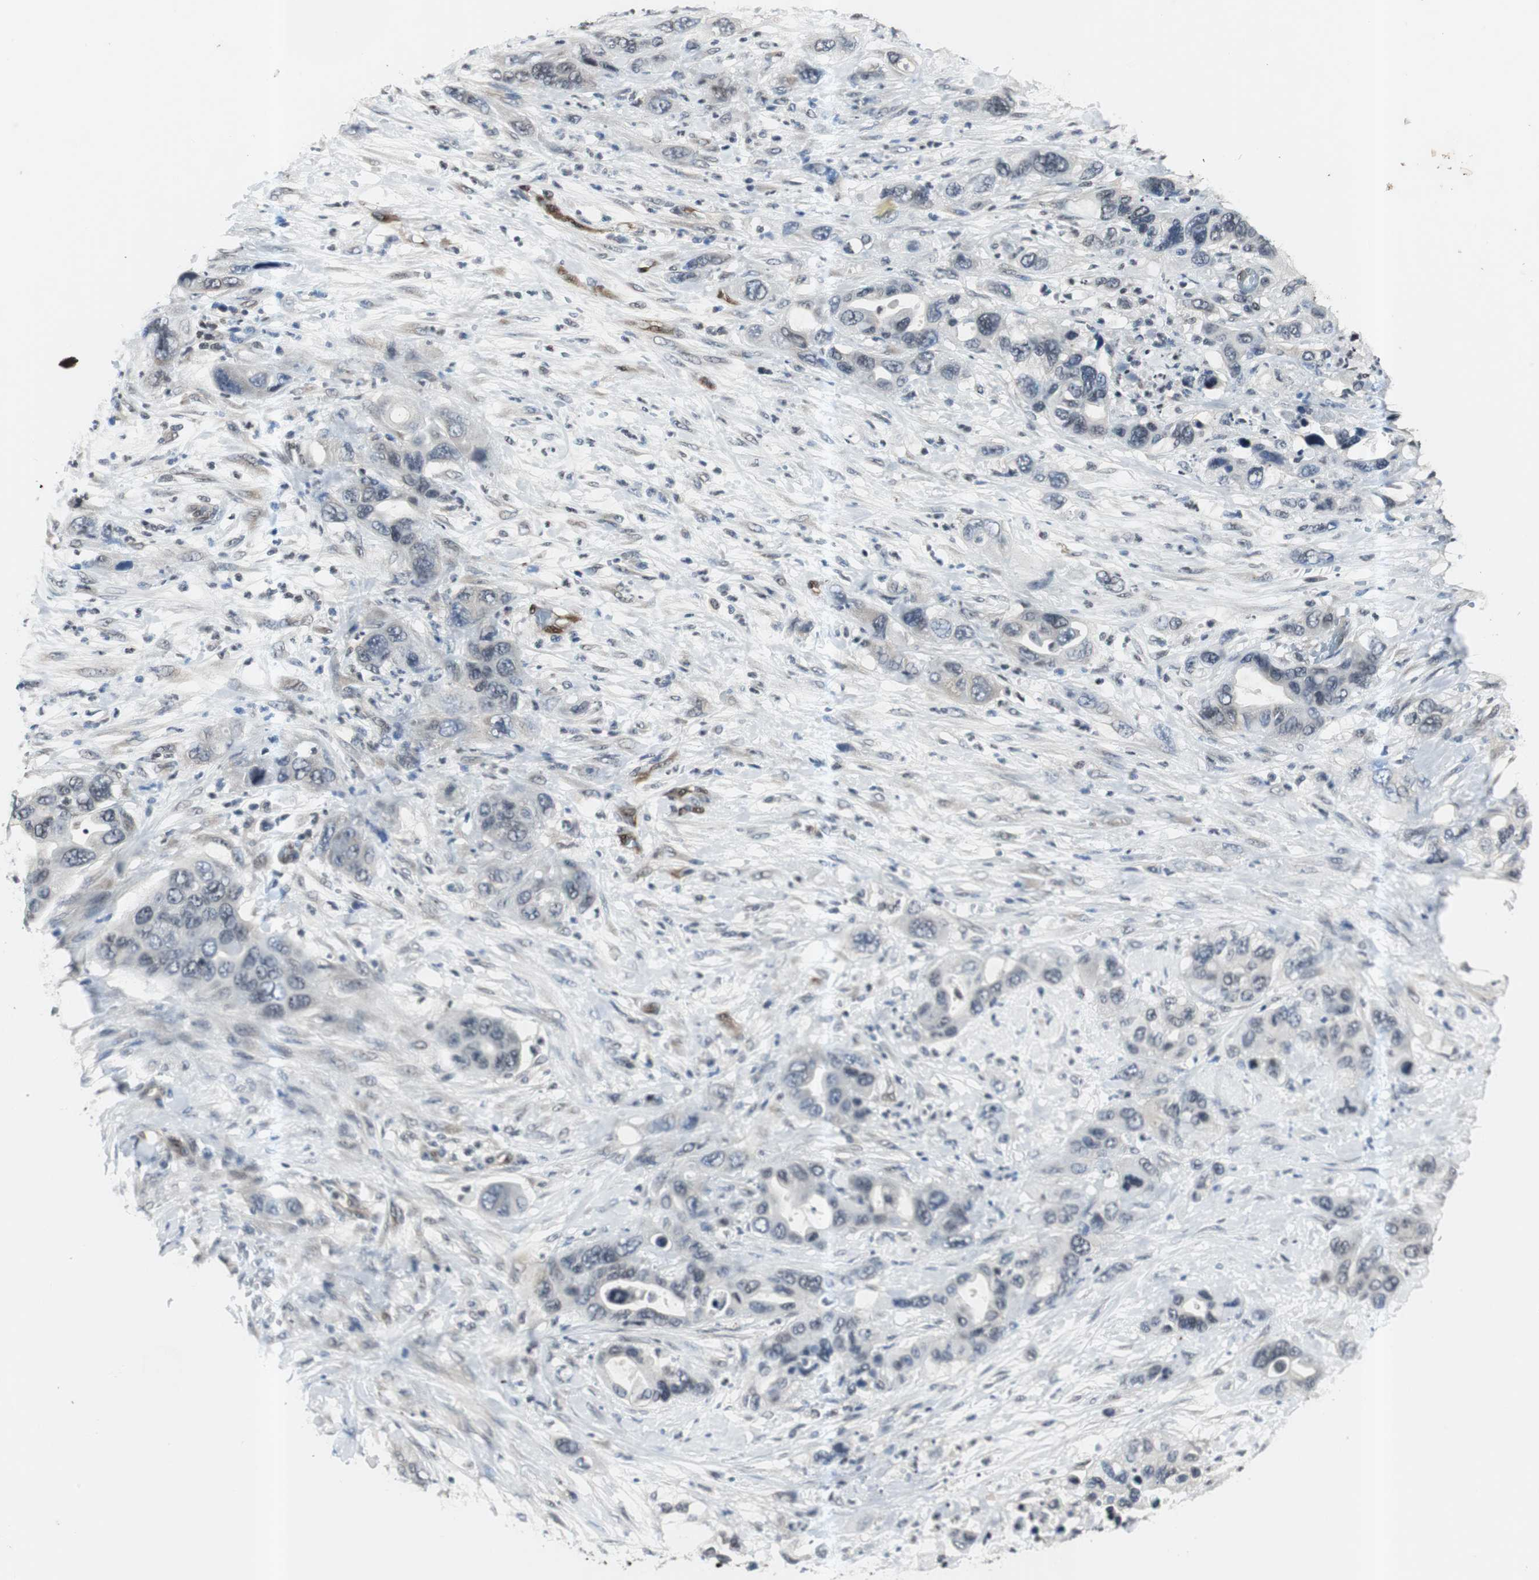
{"staining": {"intensity": "negative", "quantity": "none", "location": "none"}, "tissue": "pancreatic cancer", "cell_type": "Tumor cells", "image_type": "cancer", "snomed": [{"axis": "morphology", "description": "Adenocarcinoma, NOS"}, {"axis": "topography", "description": "Pancreas"}], "caption": "This is a photomicrograph of IHC staining of adenocarcinoma (pancreatic), which shows no expression in tumor cells.", "gene": "SMAD1", "patient": {"sex": "female", "age": 71}}